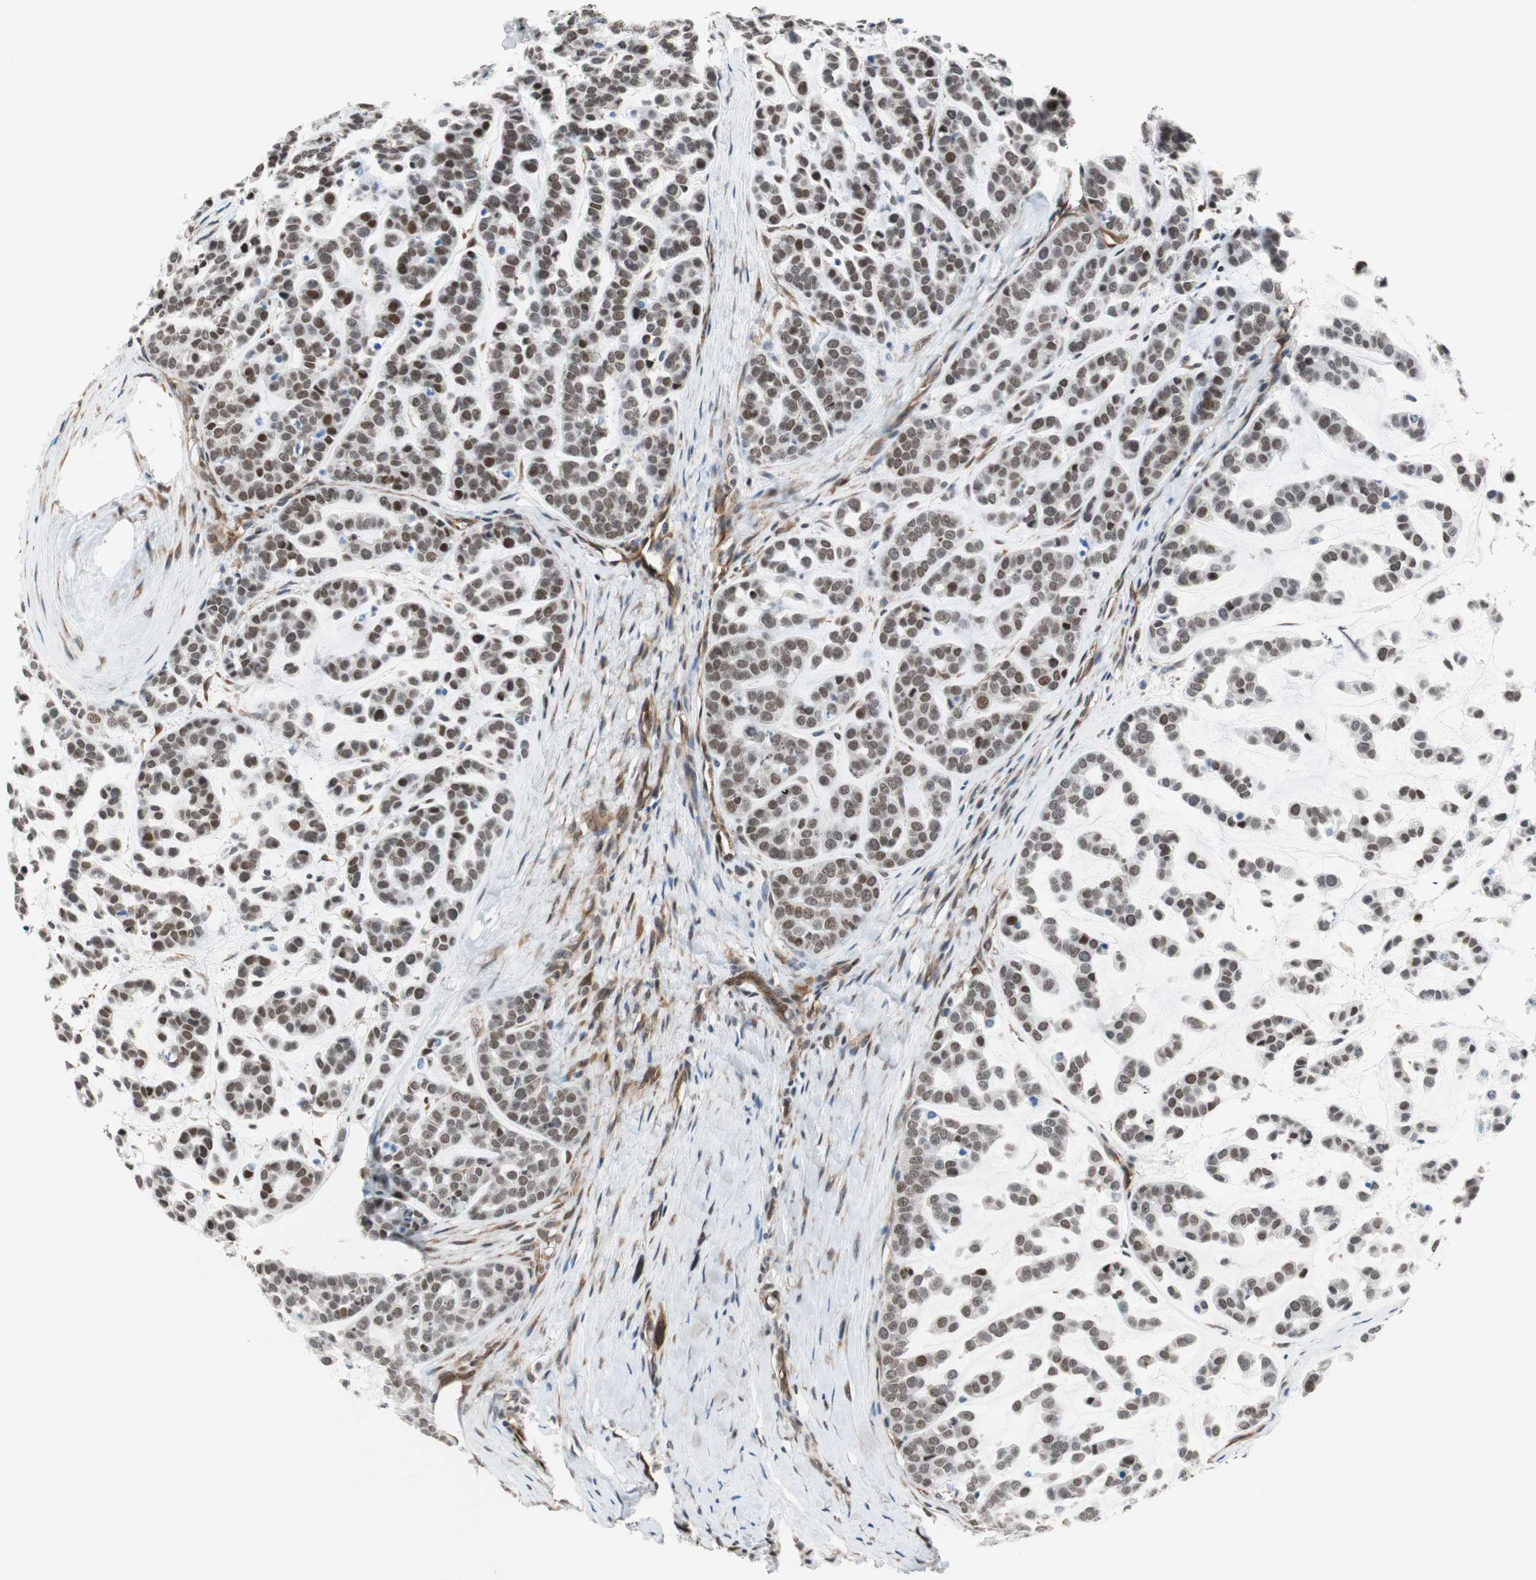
{"staining": {"intensity": "moderate", "quantity": "25%-75%", "location": "nuclear"}, "tissue": "head and neck cancer", "cell_type": "Tumor cells", "image_type": "cancer", "snomed": [{"axis": "morphology", "description": "Adenocarcinoma, NOS"}, {"axis": "morphology", "description": "Adenoma, NOS"}, {"axis": "topography", "description": "Head-Neck"}], "caption": "A high-resolution histopathology image shows immunohistochemistry (IHC) staining of head and neck adenoma, which demonstrates moderate nuclear staining in approximately 25%-75% of tumor cells.", "gene": "ZNF512B", "patient": {"sex": "female", "age": 55}}